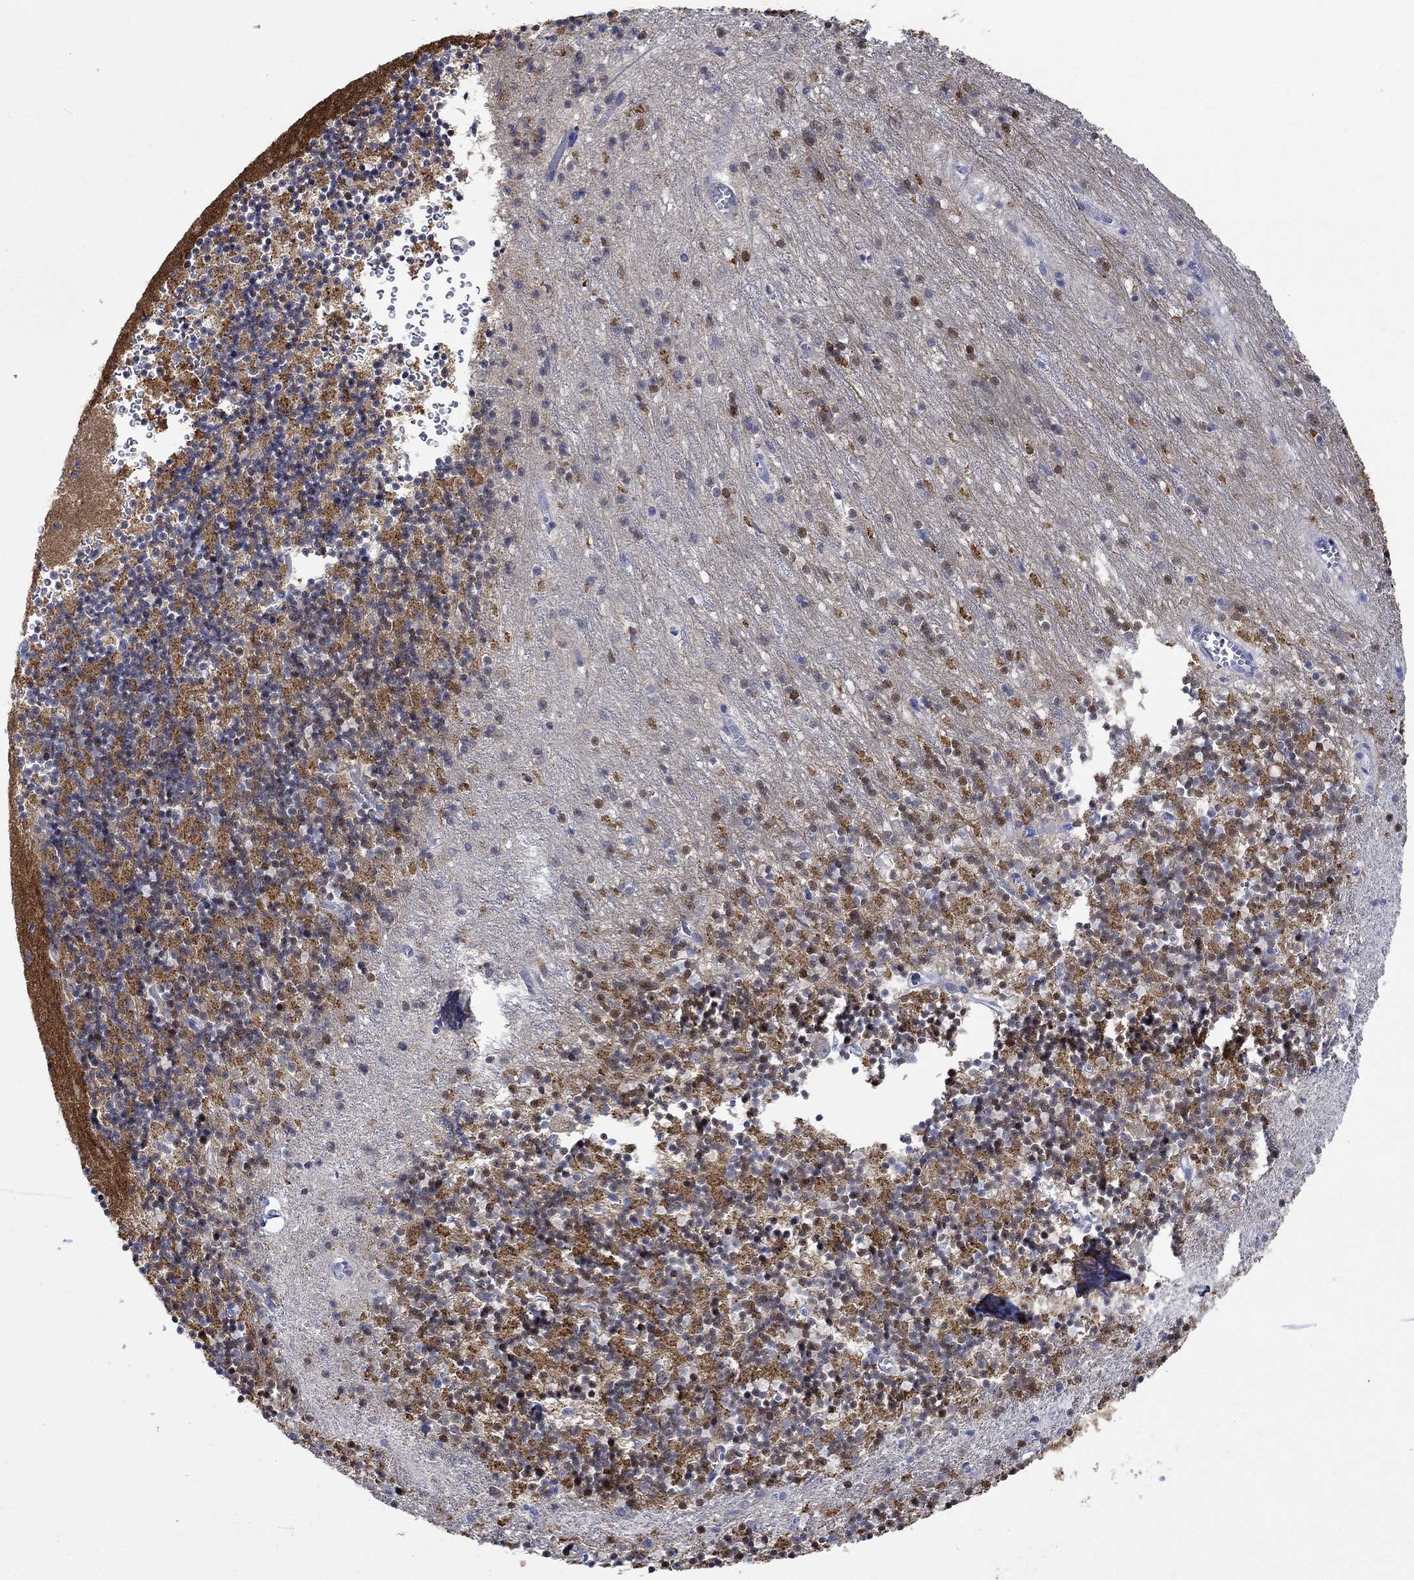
{"staining": {"intensity": "moderate", "quantity": "25%-75%", "location": "cytoplasmic/membranous"}, "tissue": "cerebellum", "cell_type": "Cells in granular layer", "image_type": "normal", "snomed": [{"axis": "morphology", "description": "Normal tissue, NOS"}, {"axis": "topography", "description": "Cerebellum"}], "caption": "Protein analysis of normal cerebellum shows moderate cytoplasmic/membranous staining in approximately 25%-75% of cells in granular layer. The staining was performed using DAB to visualize the protein expression in brown, while the nuclei were stained in blue with hematoxylin (Magnification: 20x).", "gene": "CPLX1", "patient": {"sex": "female", "age": 64}}